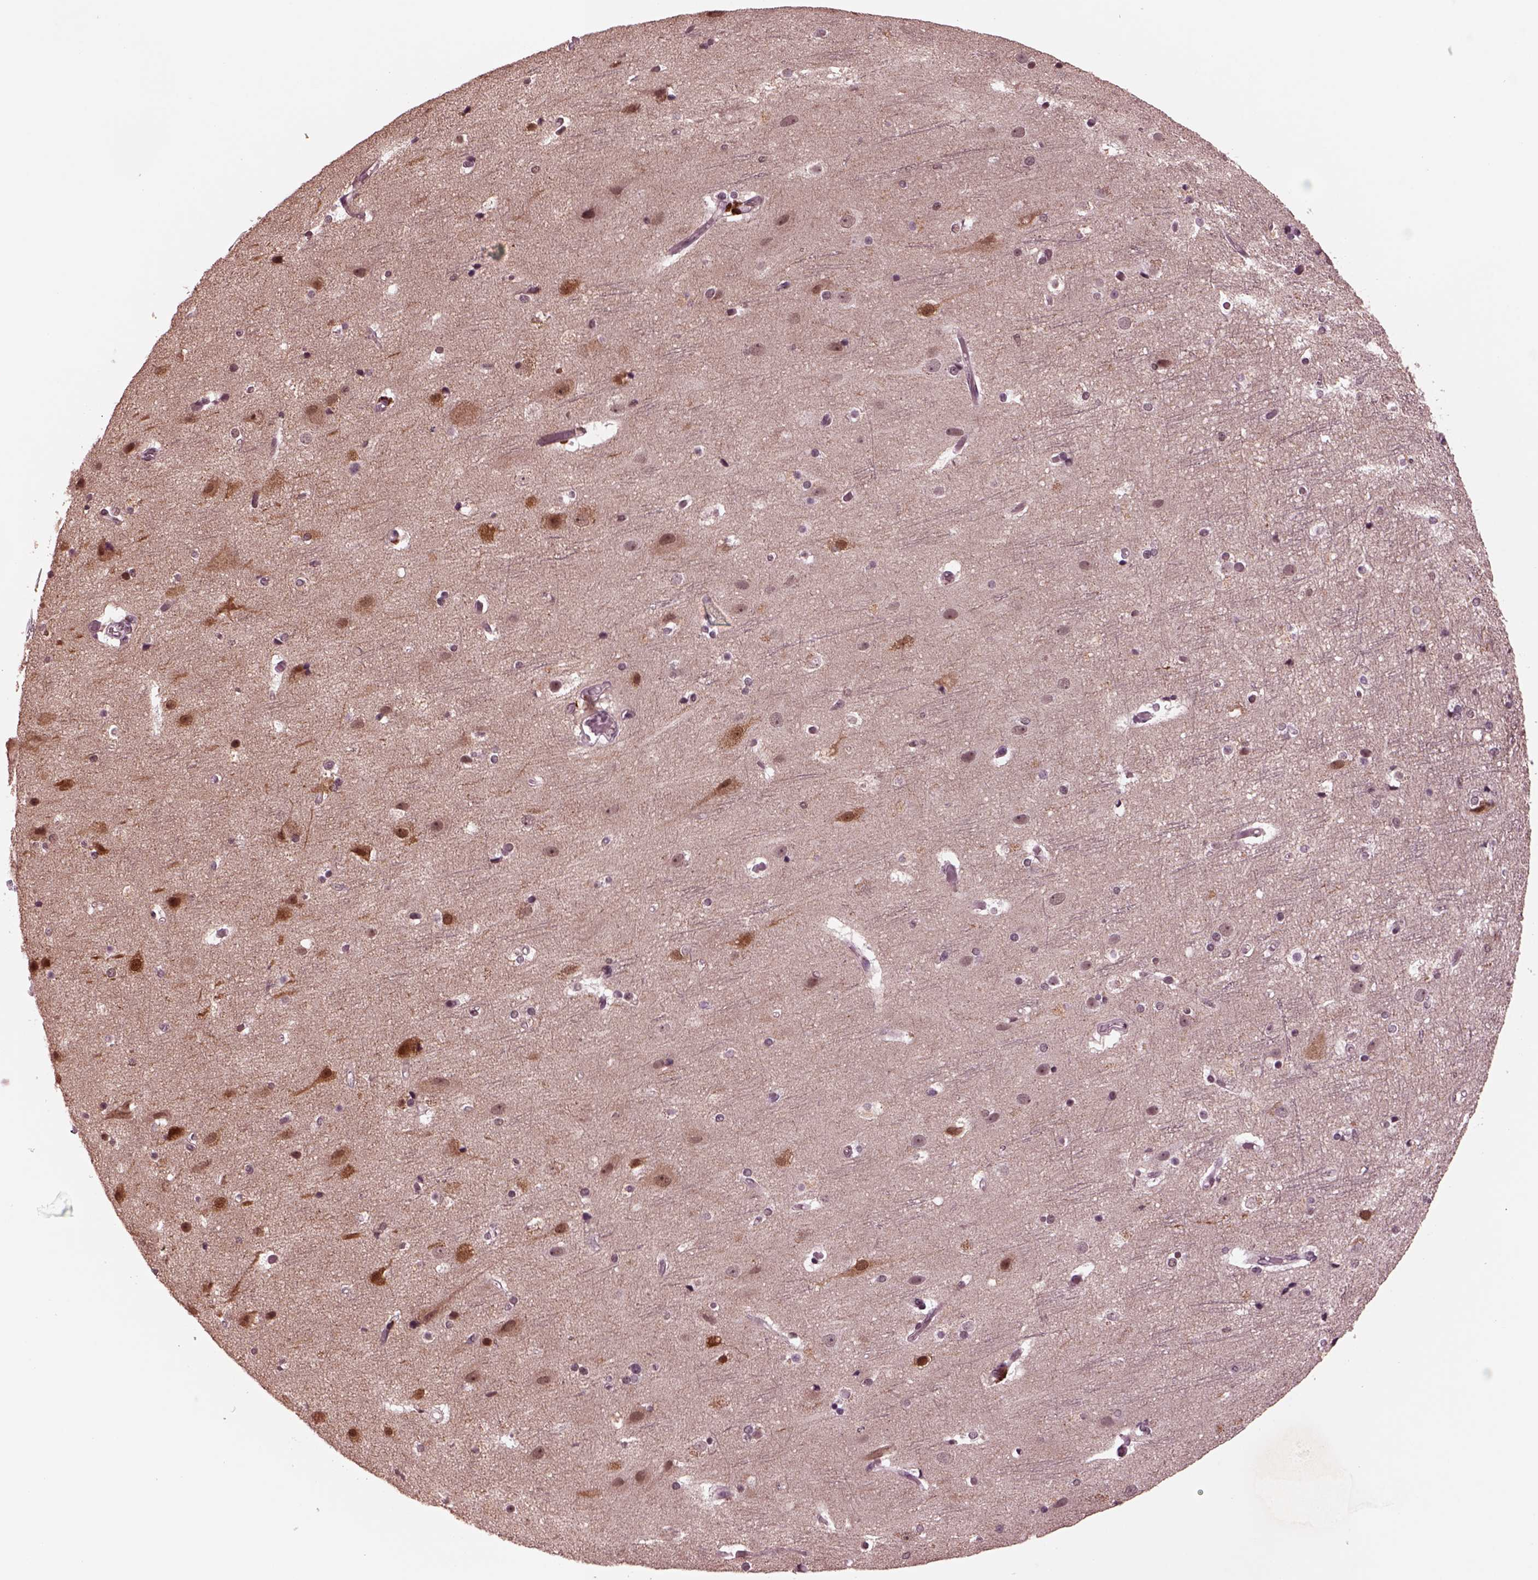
{"staining": {"intensity": "negative", "quantity": "none", "location": "none"}, "tissue": "cerebral cortex", "cell_type": "Endothelial cells", "image_type": "normal", "snomed": [{"axis": "morphology", "description": "Normal tissue, NOS"}, {"axis": "topography", "description": "Cerebral cortex"}], "caption": "The photomicrograph shows no significant positivity in endothelial cells of cerebral cortex. Brightfield microscopy of immunohistochemistry (IHC) stained with DAB (3,3'-diaminobenzidine) (brown) and hematoxylin (blue), captured at high magnification.", "gene": "NAP1L5", "patient": {"sex": "female", "age": 52}}